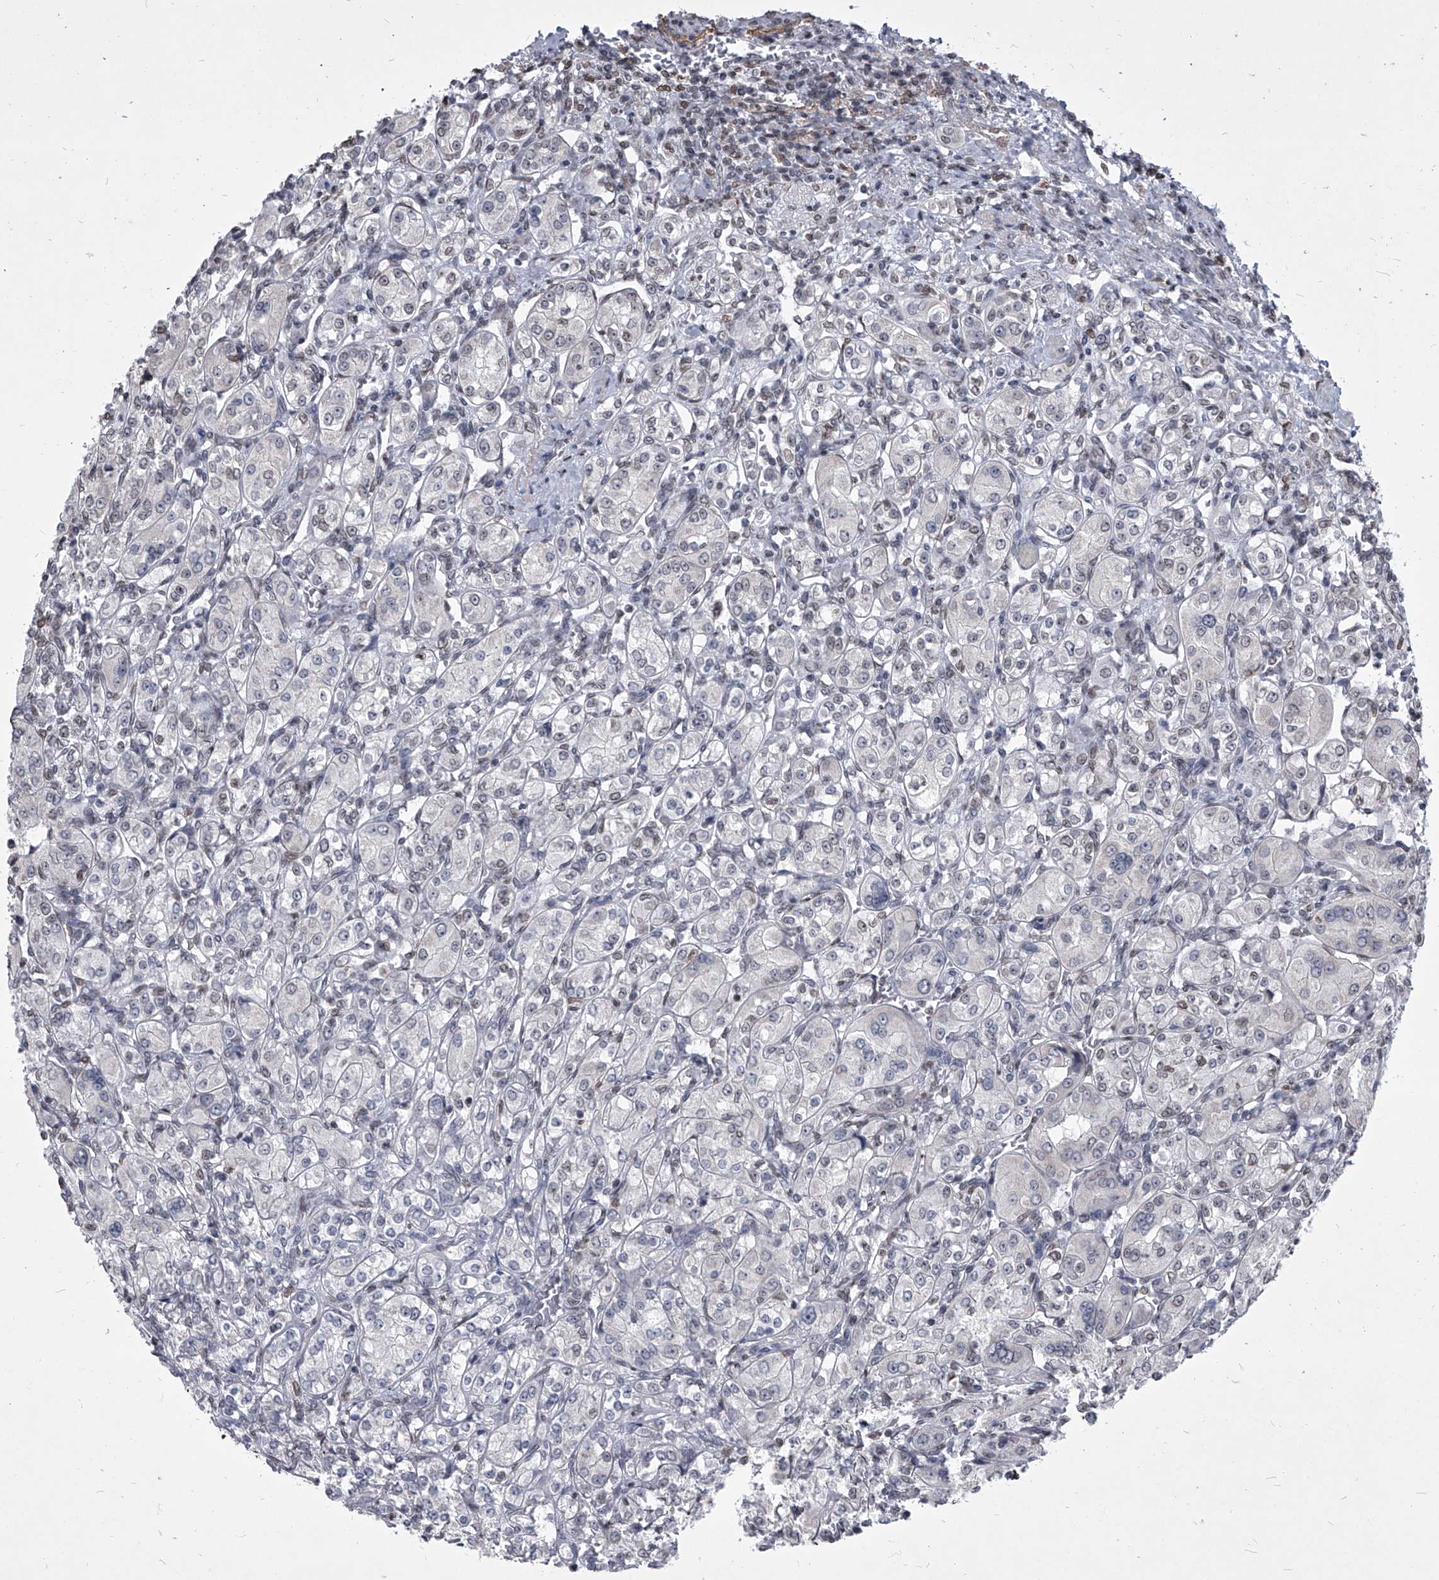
{"staining": {"intensity": "weak", "quantity": "<25%", "location": "nuclear"}, "tissue": "renal cancer", "cell_type": "Tumor cells", "image_type": "cancer", "snomed": [{"axis": "morphology", "description": "Adenocarcinoma, NOS"}, {"axis": "topography", "description": "Kidney"}], "caption": "High power microscopy photomicrograph of an immunohistochemistry (IHC) histopathology image of adenocarcinoma (renal), revealing no significant staining in tumor cells.", "gene": "PPIL4", "patient": {"sex": "male", "age": 77}}